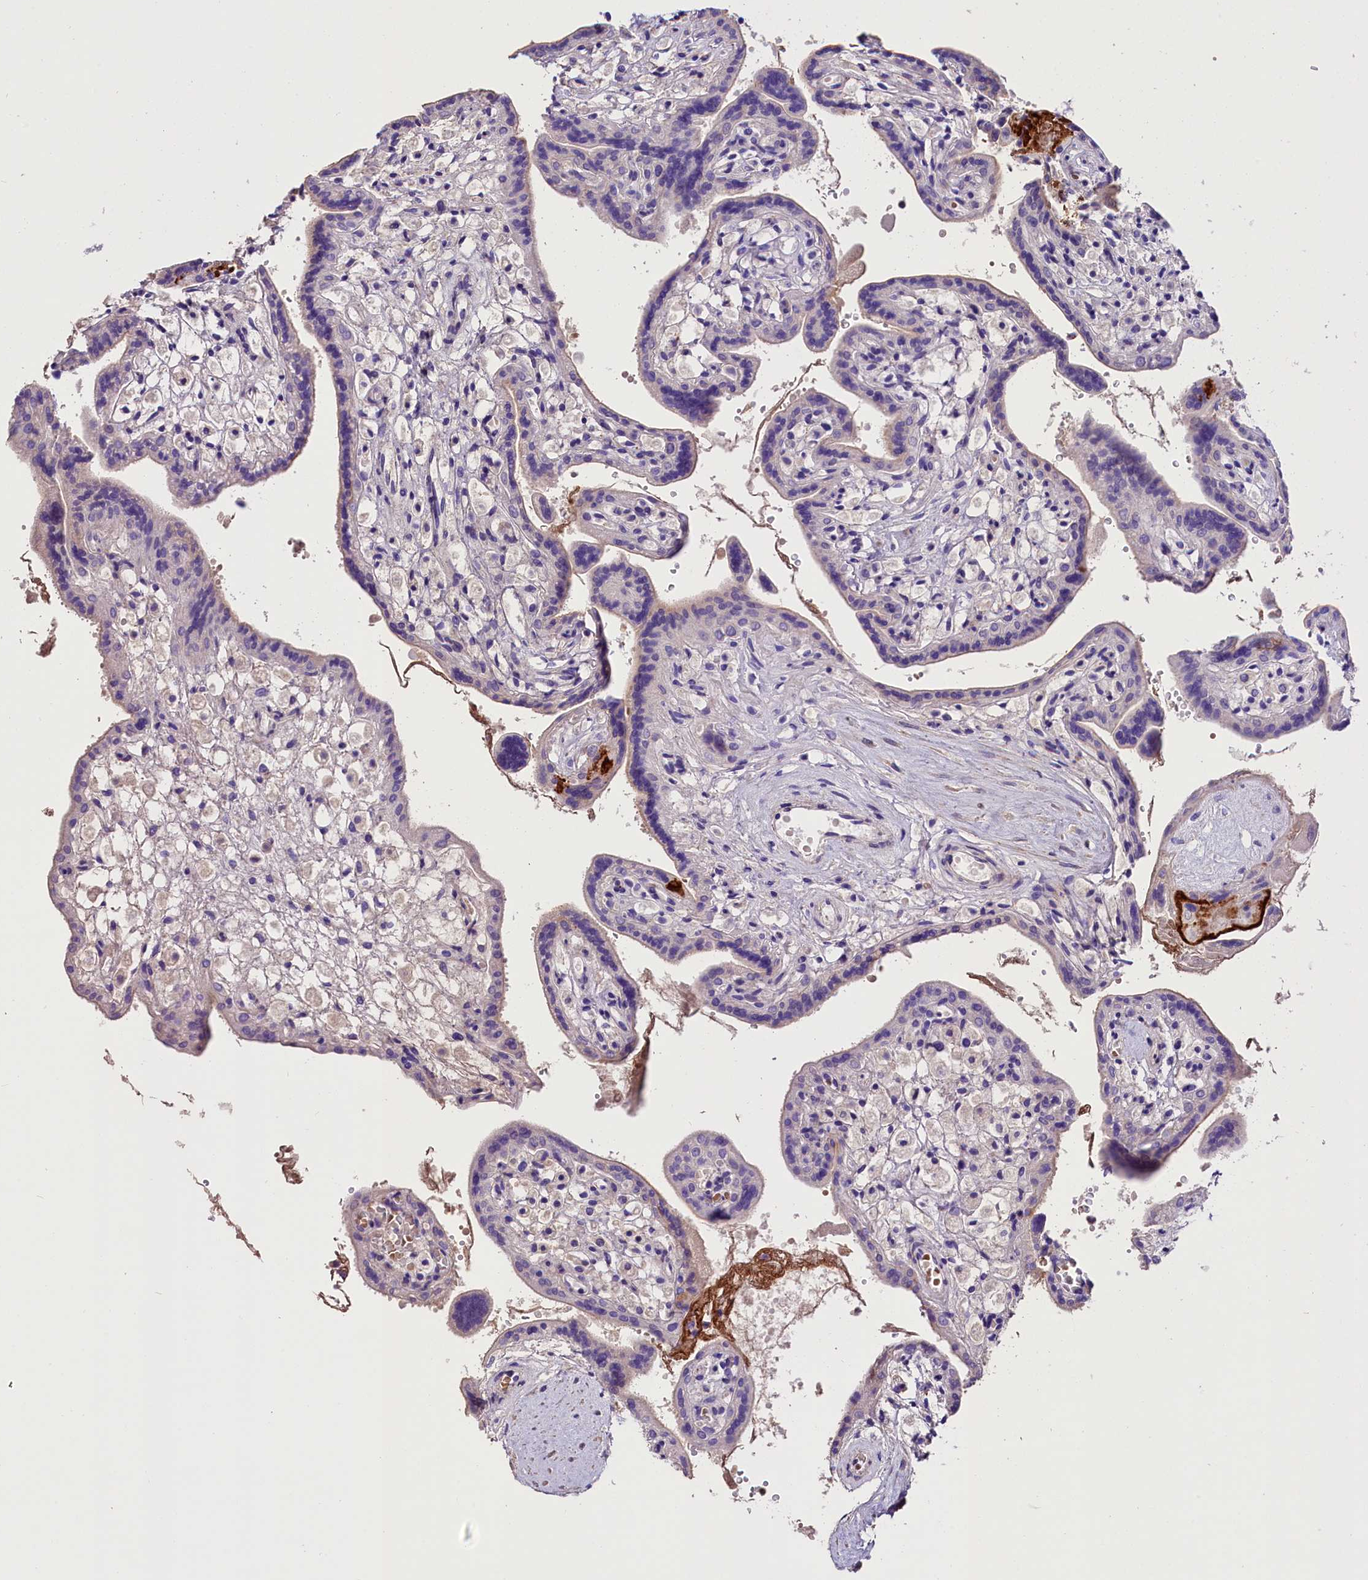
{"staining": {"intensity": "negative", "quantity": "none", "location": "none"}, "tissue": "placenta", "cell_type": "Trophoblastic cells", "image_type": "normal", "snomed": [{"axis": "morphology", "description": "Normal tissue, NOS"}, {"axis": "topography", "description": "Placenta"}], "caption": "Protein analysis of unremarkable placenta shows no significant expression in trophoblastic cells. The staining is performed using DAB (3,3'-diaminobenzidine) brown chromogen with nuclei counter-stained in using hematoxylin.", "gene": "MEX3B", "patient": {"sex": "female", "age": 37}}